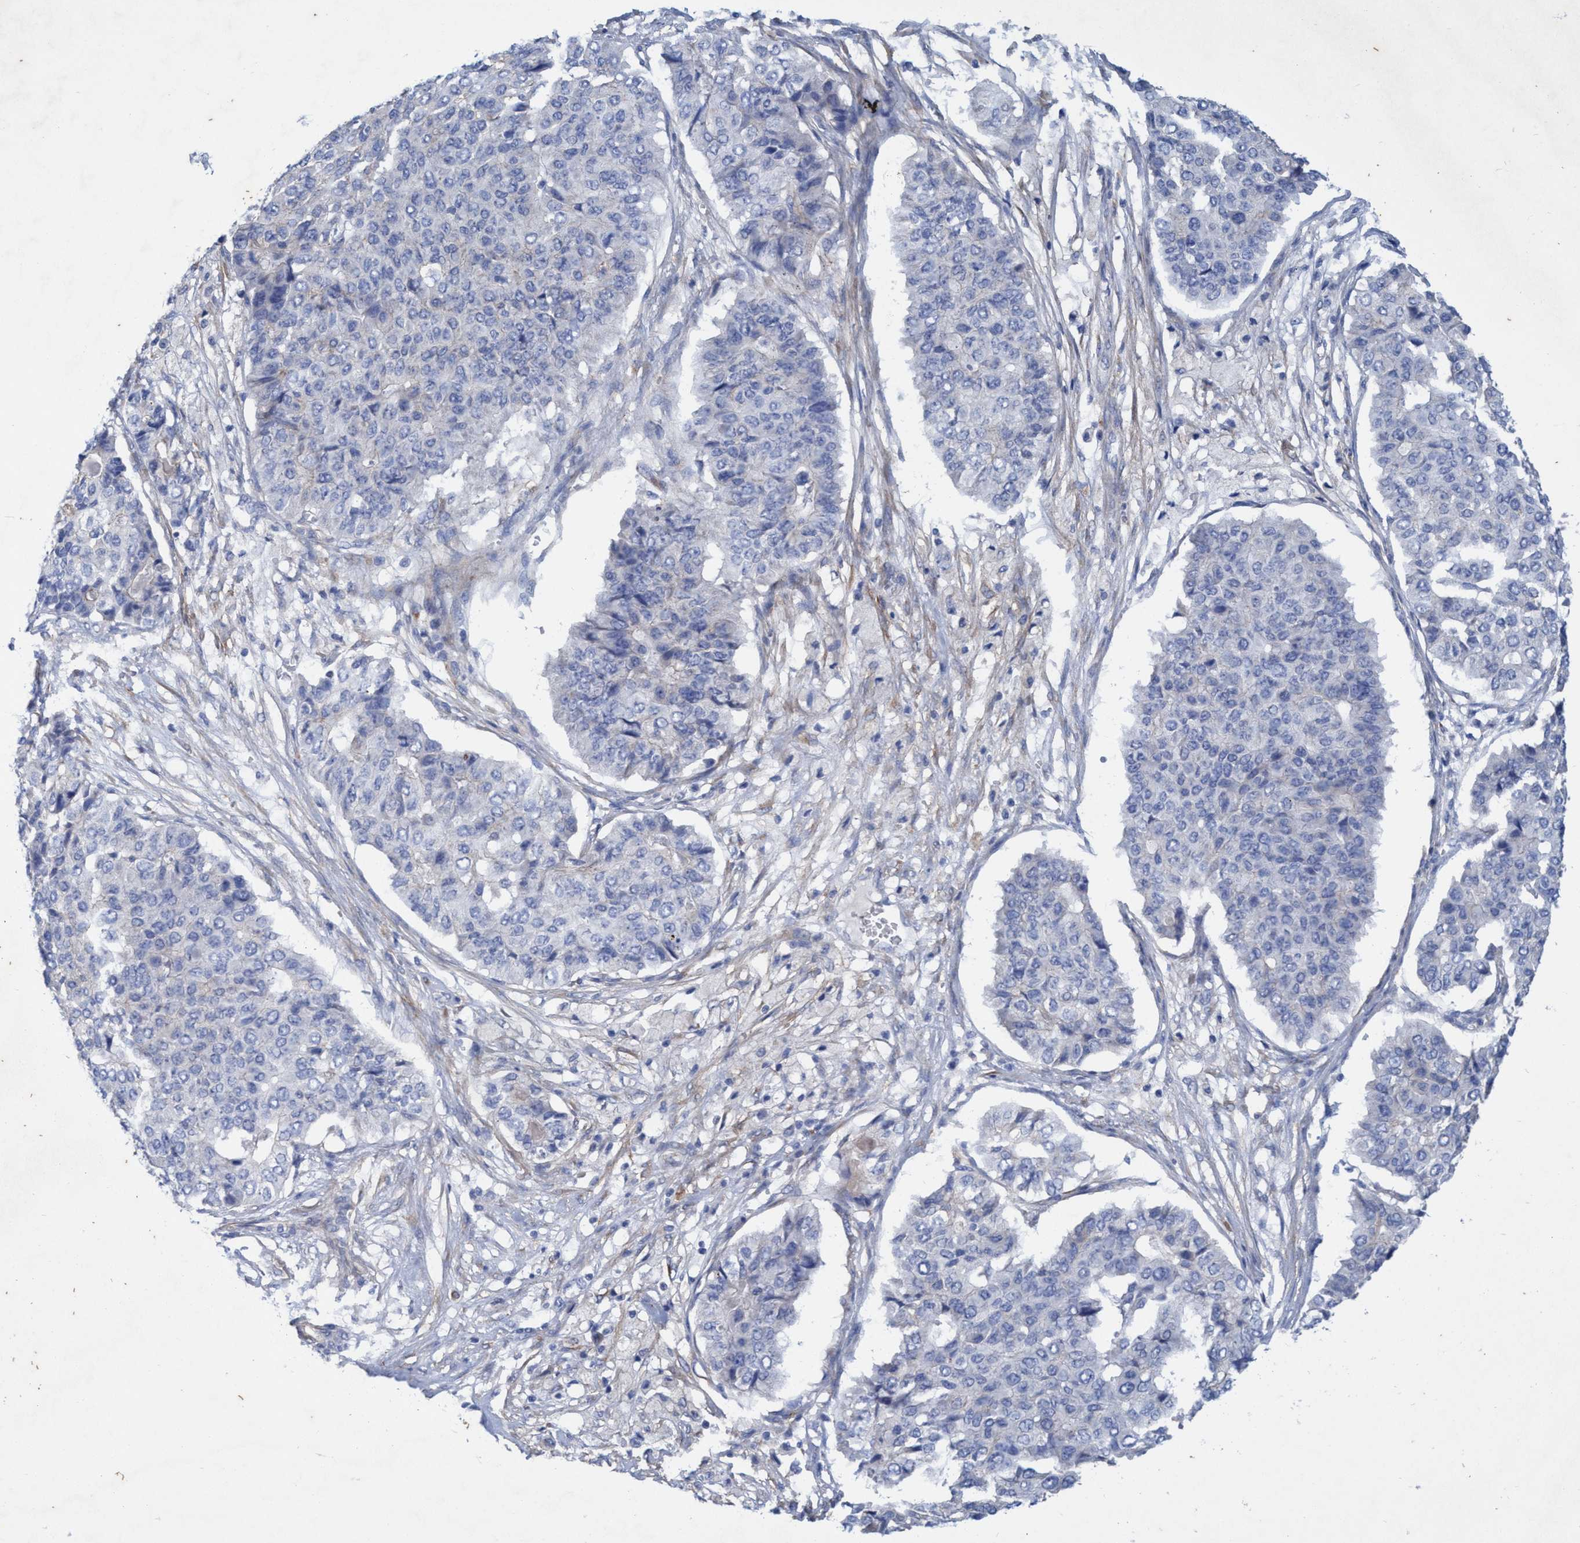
{"staining": {"intensity": "negative", "quantity": "none", "location": "none"}, "tissue": "pancreatic cancer", "cell_type": "Tumor cells", "image_type": "cancer", "snomed": [{"axis": "morphology", "description": "Adenocarcinoma, NOS"}, {"axis": "topography", "description": "Pancreas"}], "caption": "A histopathology image of pancreatic cancer stained for a protein demonstrates no brown staining in tumor cells.", "gene": "GULP1", "patient": {"sex": "male", "age": 50}}